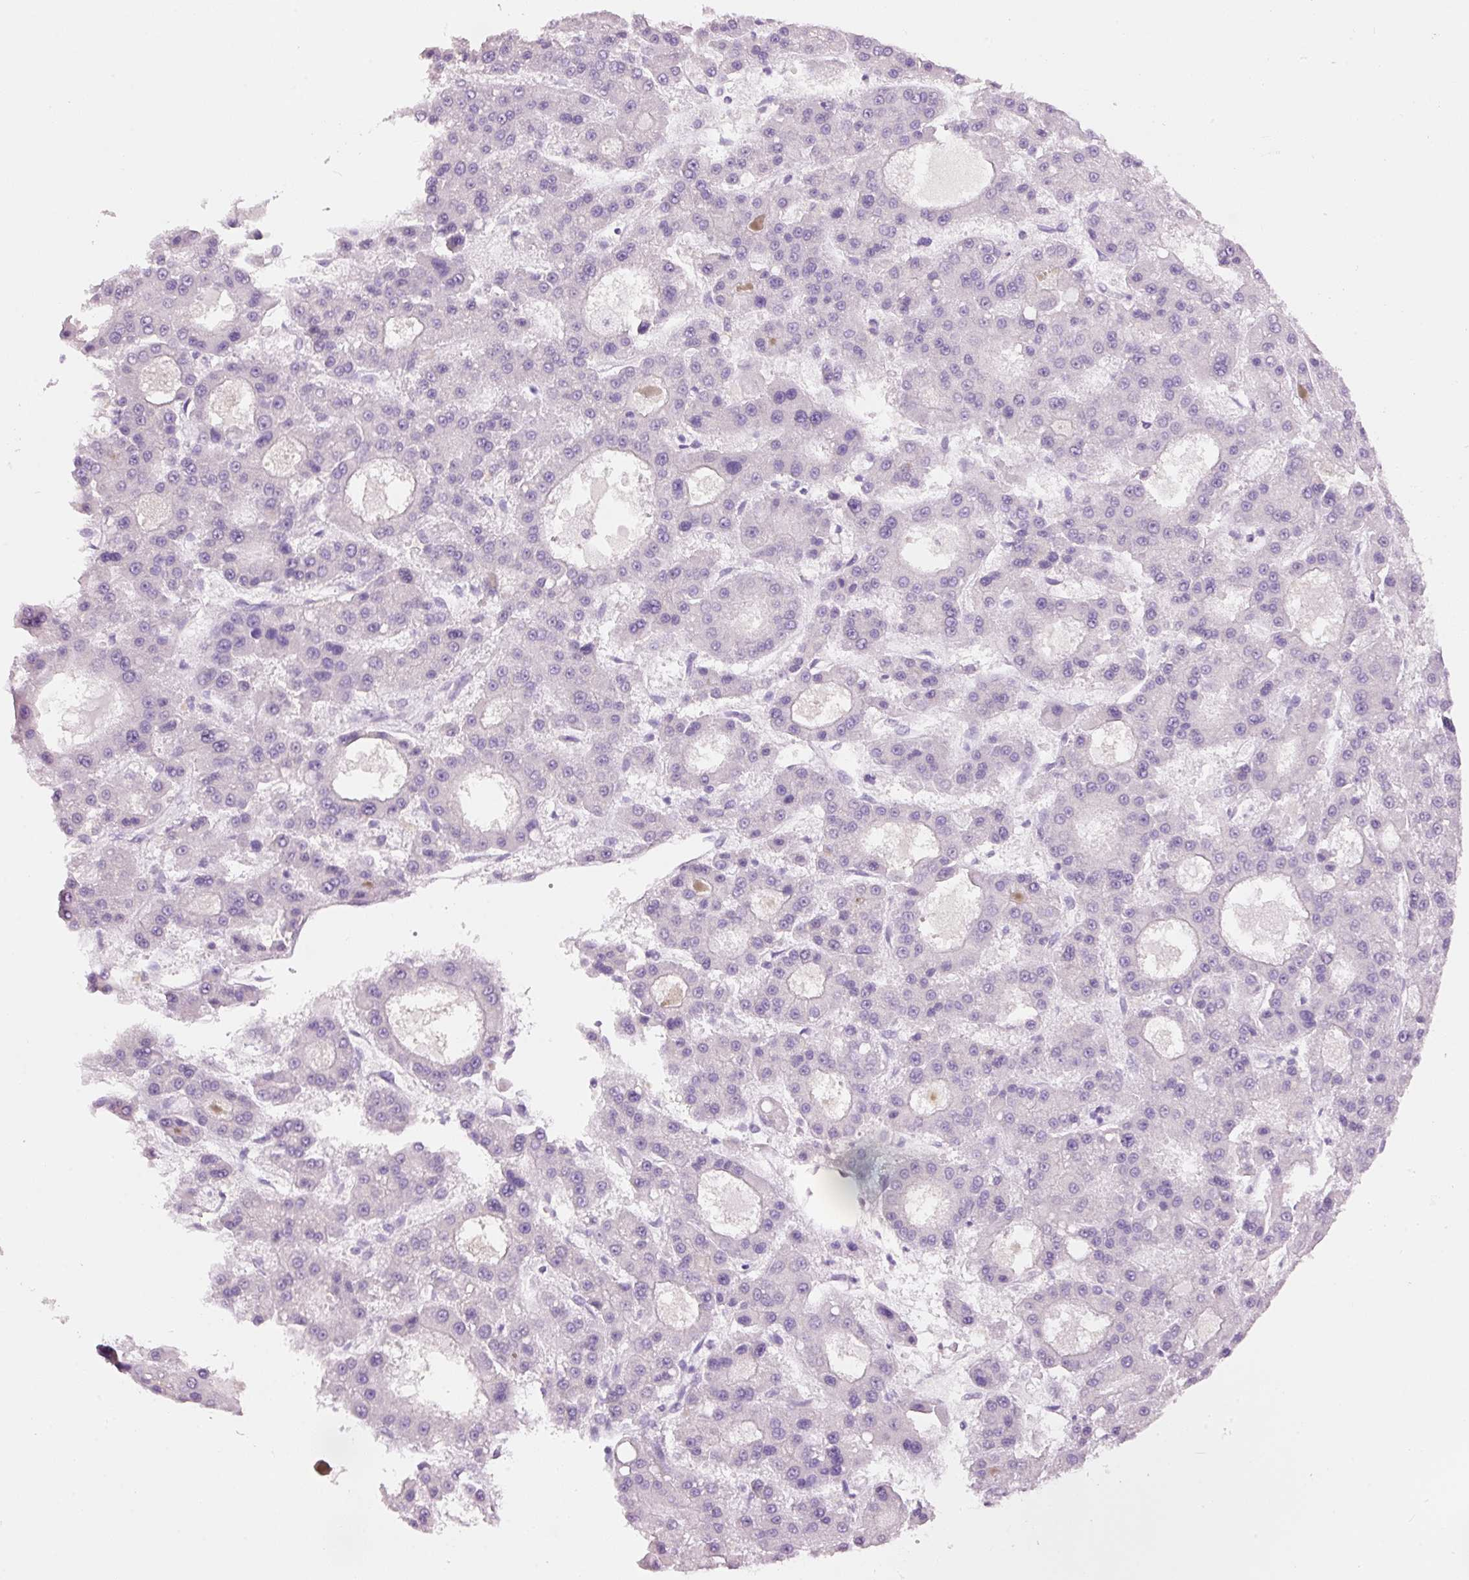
{"staining": {"intensity": "negative", "quantity": "none", "location": "none"}, "tissue": "liver cancer", "cell_type": "Tumor cells", "image_type": "cancer", "snomed": [{"axis": "morphology", "description": "Carcinoma, Hepatocellular, NOS"}, {"axis": "topography", "description": "Liver"}], "caption": "An image of human liver hepatocellular carcinoma is negative for staining in tumor cells.", "gene": "GCG", "patient": {"sex": "male", "age": 70}}